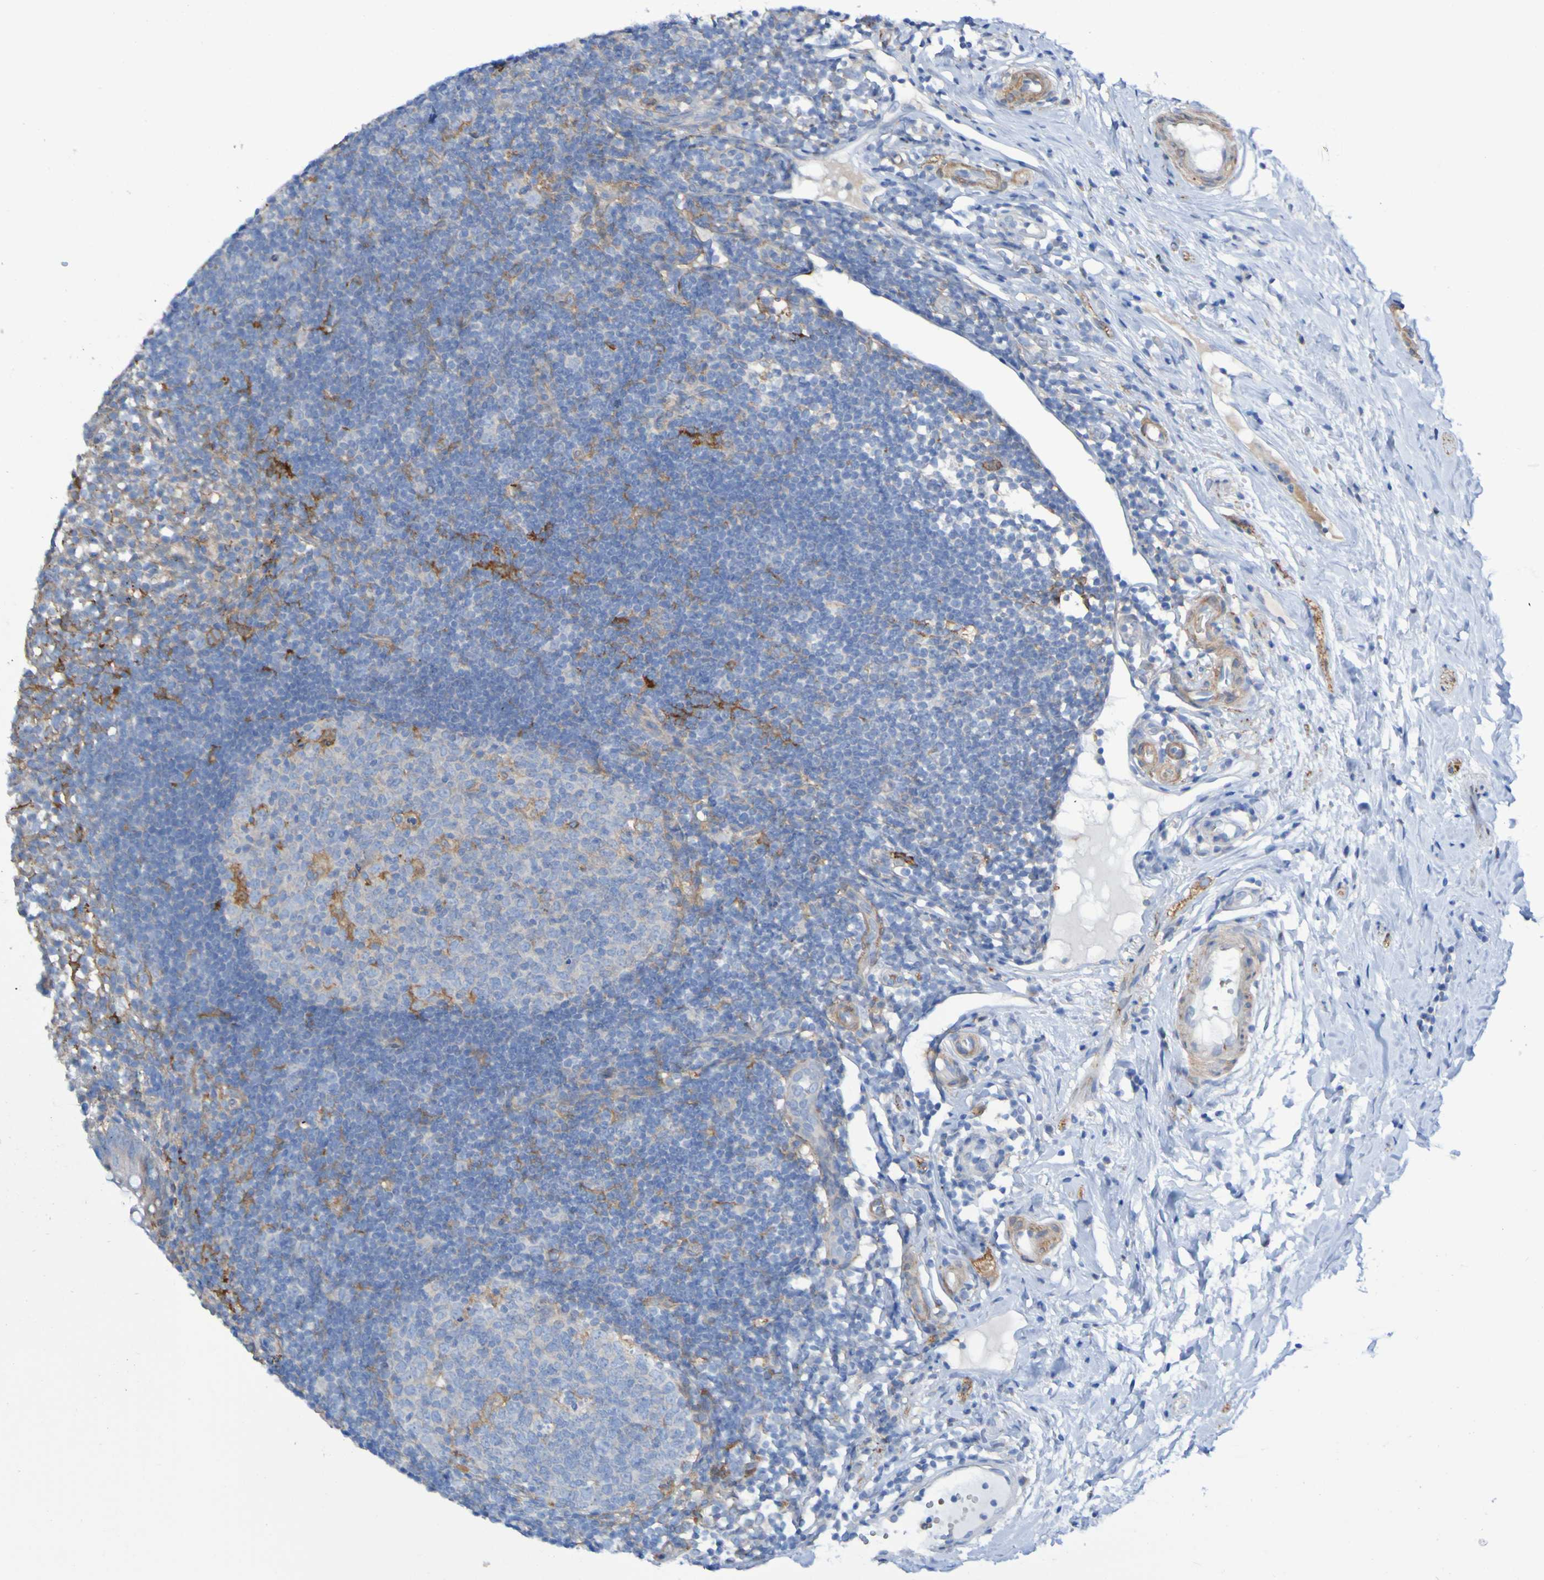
{"staining": {"intensity": "weak", "quantity": "<25%", "location": "cytoplasmic/membranous"}, "tissue": "appendix", "cell_type": "Glandular cells", "image_type": "normal", "snomed": [{"axis": "morphology", "description": "Normal tissue, NOS"}, {"axis": "topography", "description": "Appendix"}], "caption": "High power microscopy photomicrograph of an immunohistochemistry (IHC) image of unremarkable appendix, revealing no significant staining in glandular cells.", "gene": "SCRG1", "patient": {"sex": "female", "age": 20}}